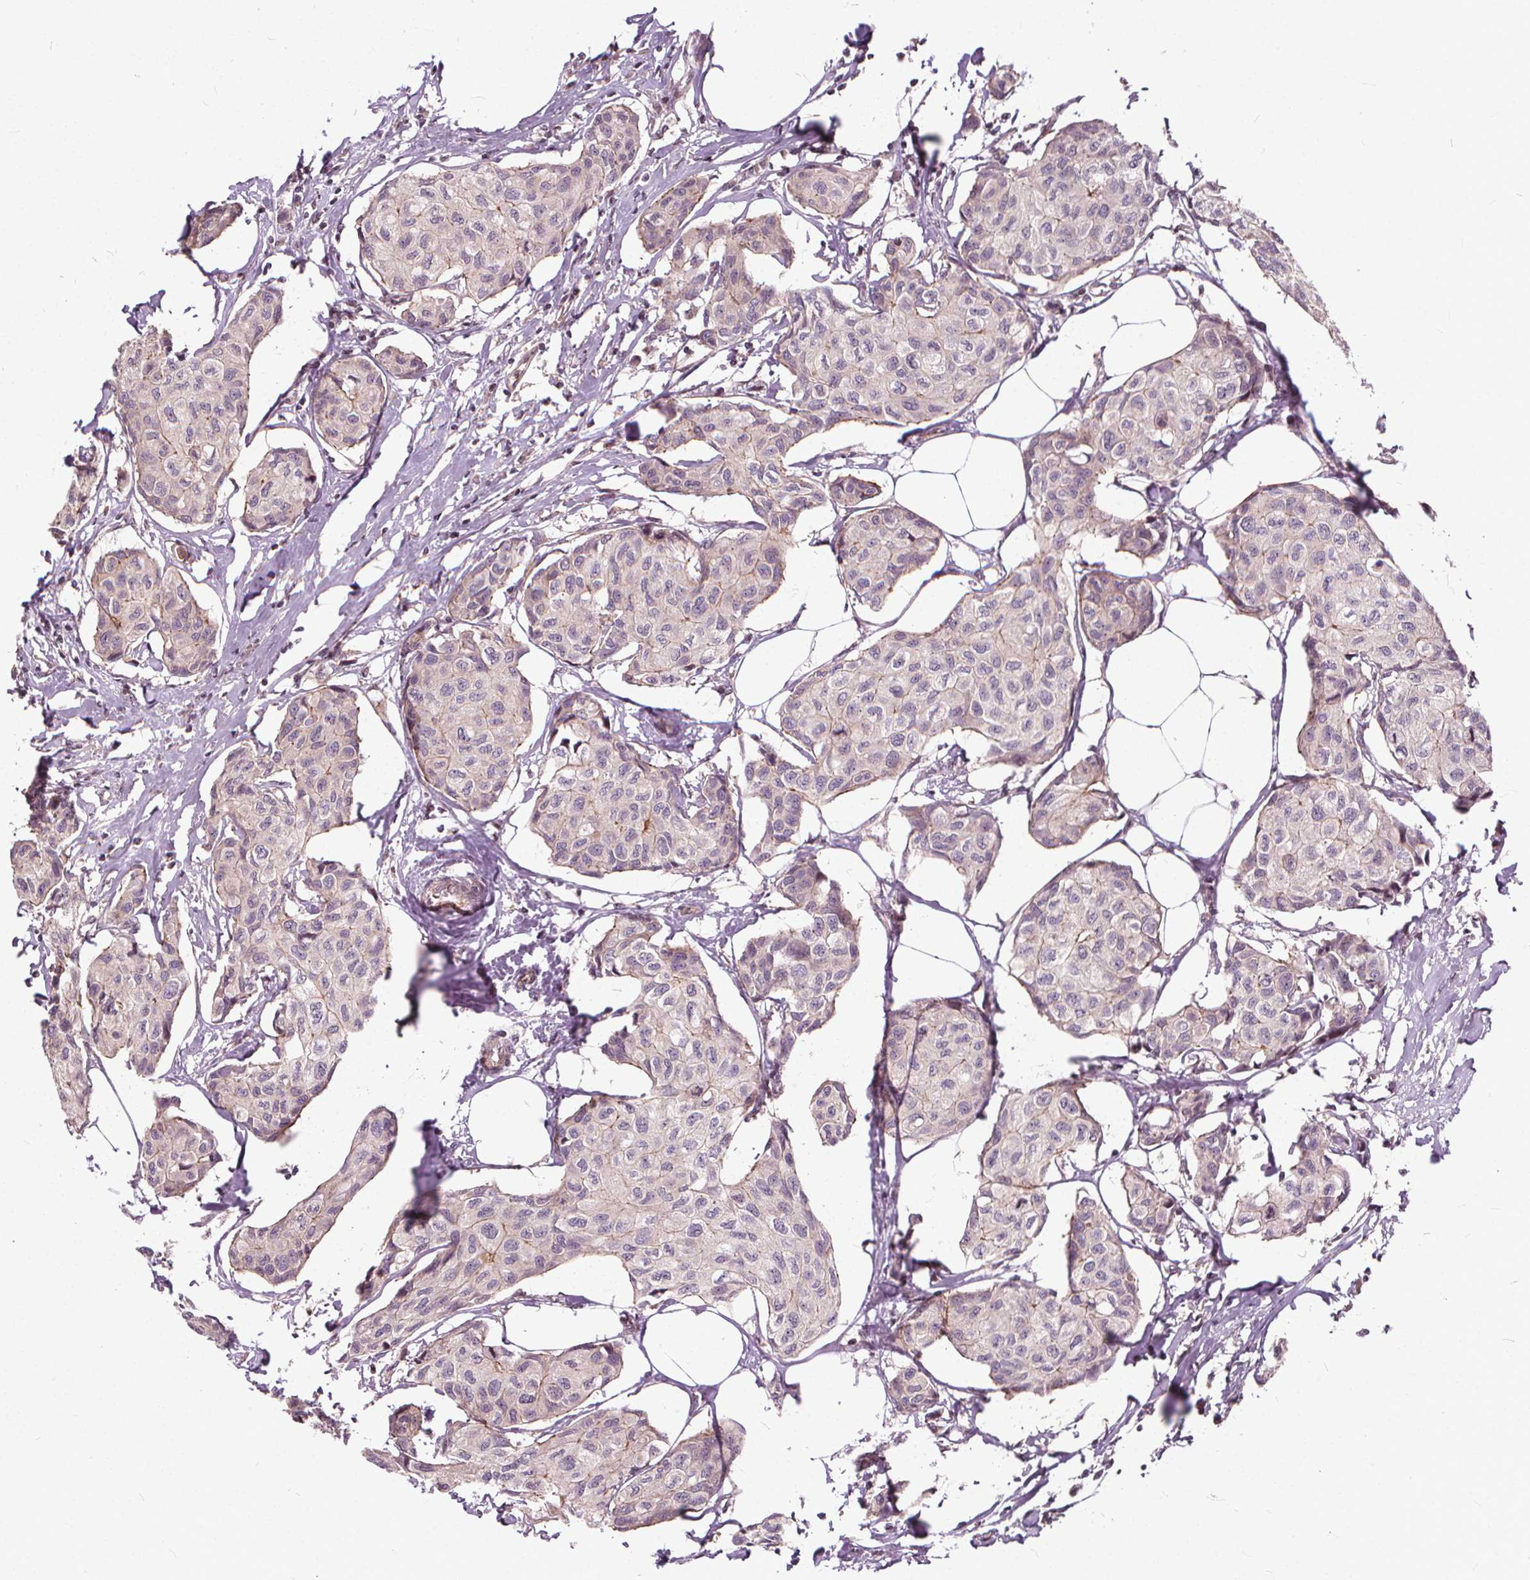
{"staining": {"intensity": "negative", "quantity": "none", "location": "none"}, "tissue": "breast cancer", "cell_type": "Tumor cells", "image_type": "cancer", "snomed": [{"axis": "morphology", "description": "Duct carcinoma"}, {"axis": "topography", "description": "Breast"}], "caption": "High power microscopy histopathology image of an immunohistochemistry photomicrograph of invasive ductal carcinoma (breast), revealing no significant positivity in tumor cells. The staining is performed using DAB (3,3'-diaminobenzidine) brown chromogen with nuclei counter-stained in using hematoxylin.", "gene": "INPP5E", "patient": {"sex": "female", "age": 80}}